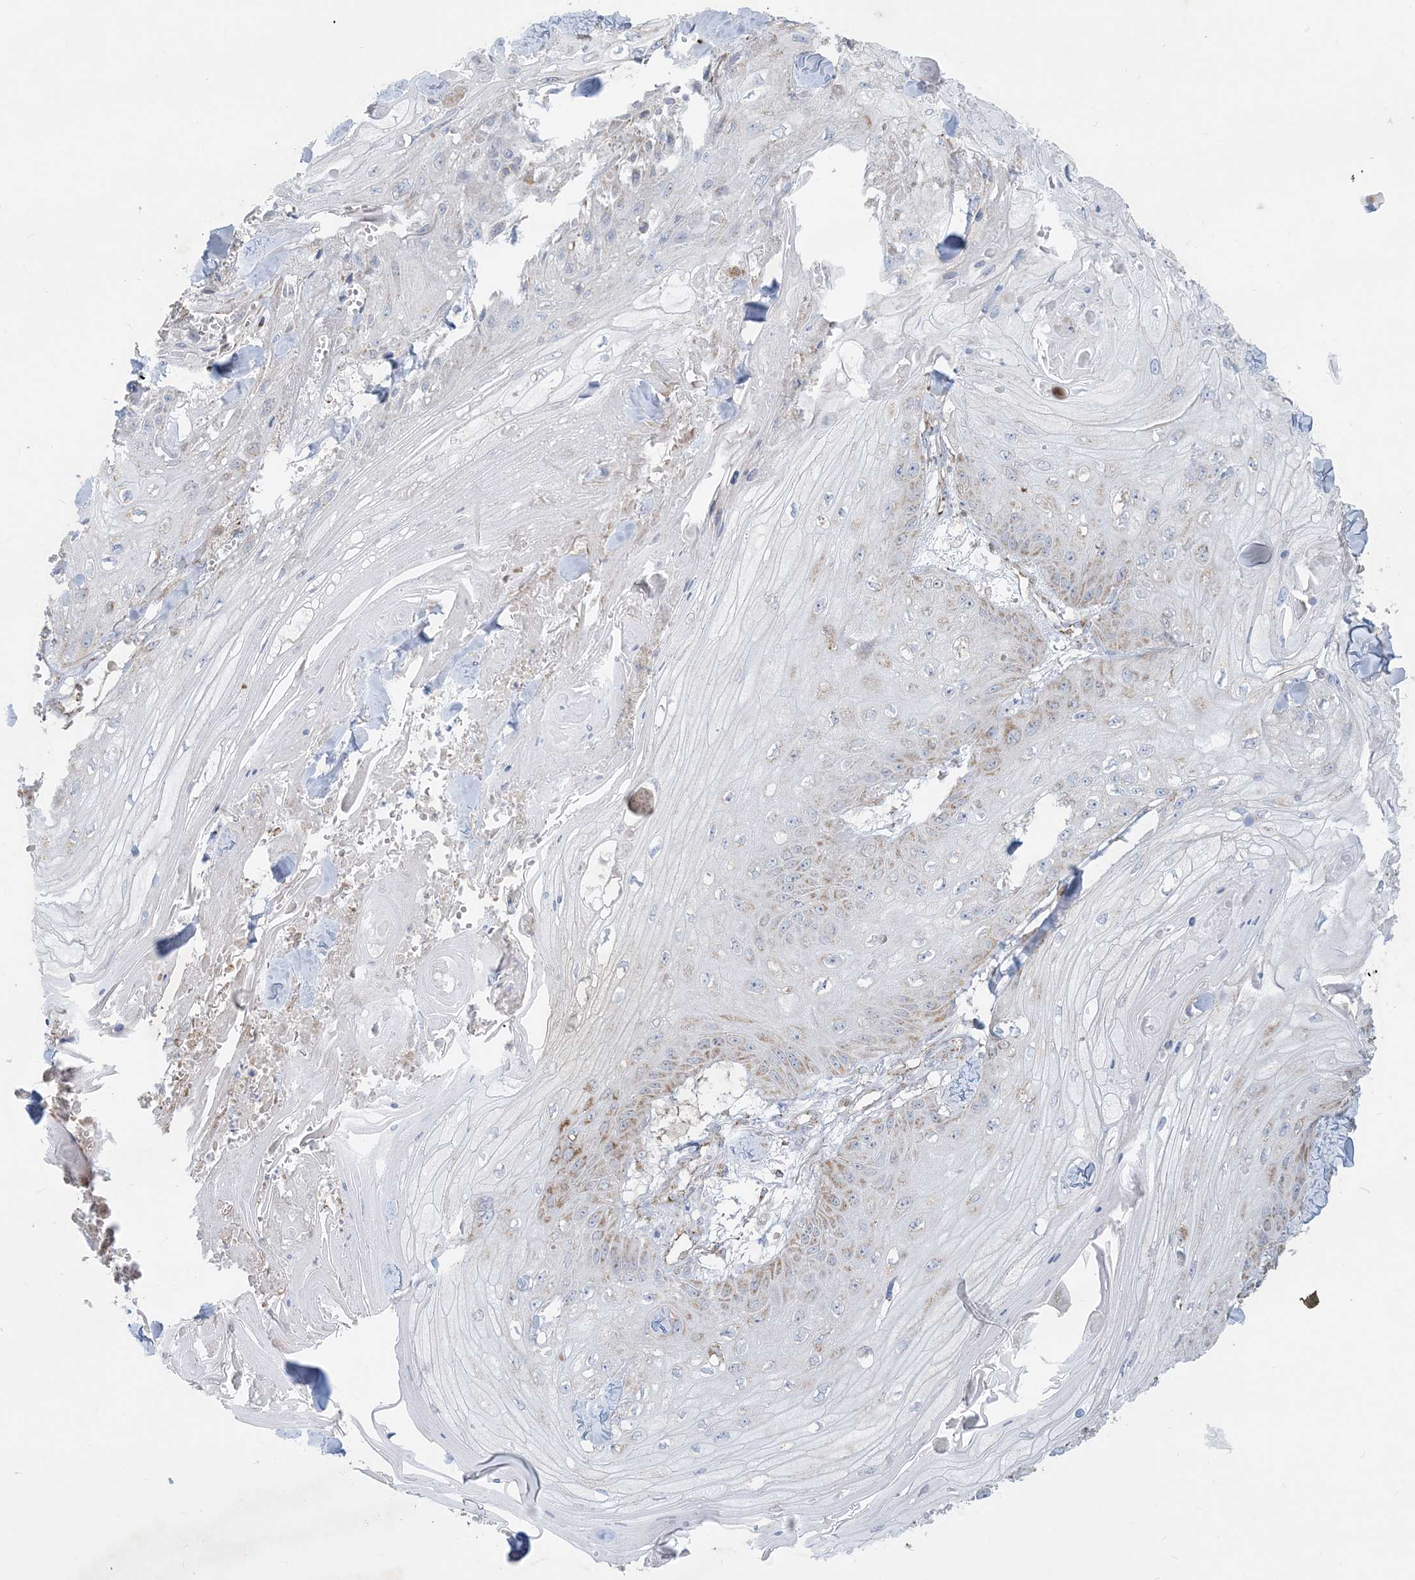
{"staining": {"intensity": "weak", "quantity": "25%-75%", "location": "cytoplasmic/membranous"}, "tissue": "skin cancer", "cell_type": "Tumor cells", "image_type": "cancer", "snomed": [{"axis": "morphology", "description": "Squamous cell carcinoma, NOS"}, {"axis": "topography", "description": "Skin"}], "caption": "Immunohistochemical staining of skin squamous cell carcinoma exhibits low levels of weak cytoplasmic/membranous staining in about 25%-75% of tumor cells.", "gene": "BEND4", "patient": {"sex": "male", "age": 74}}